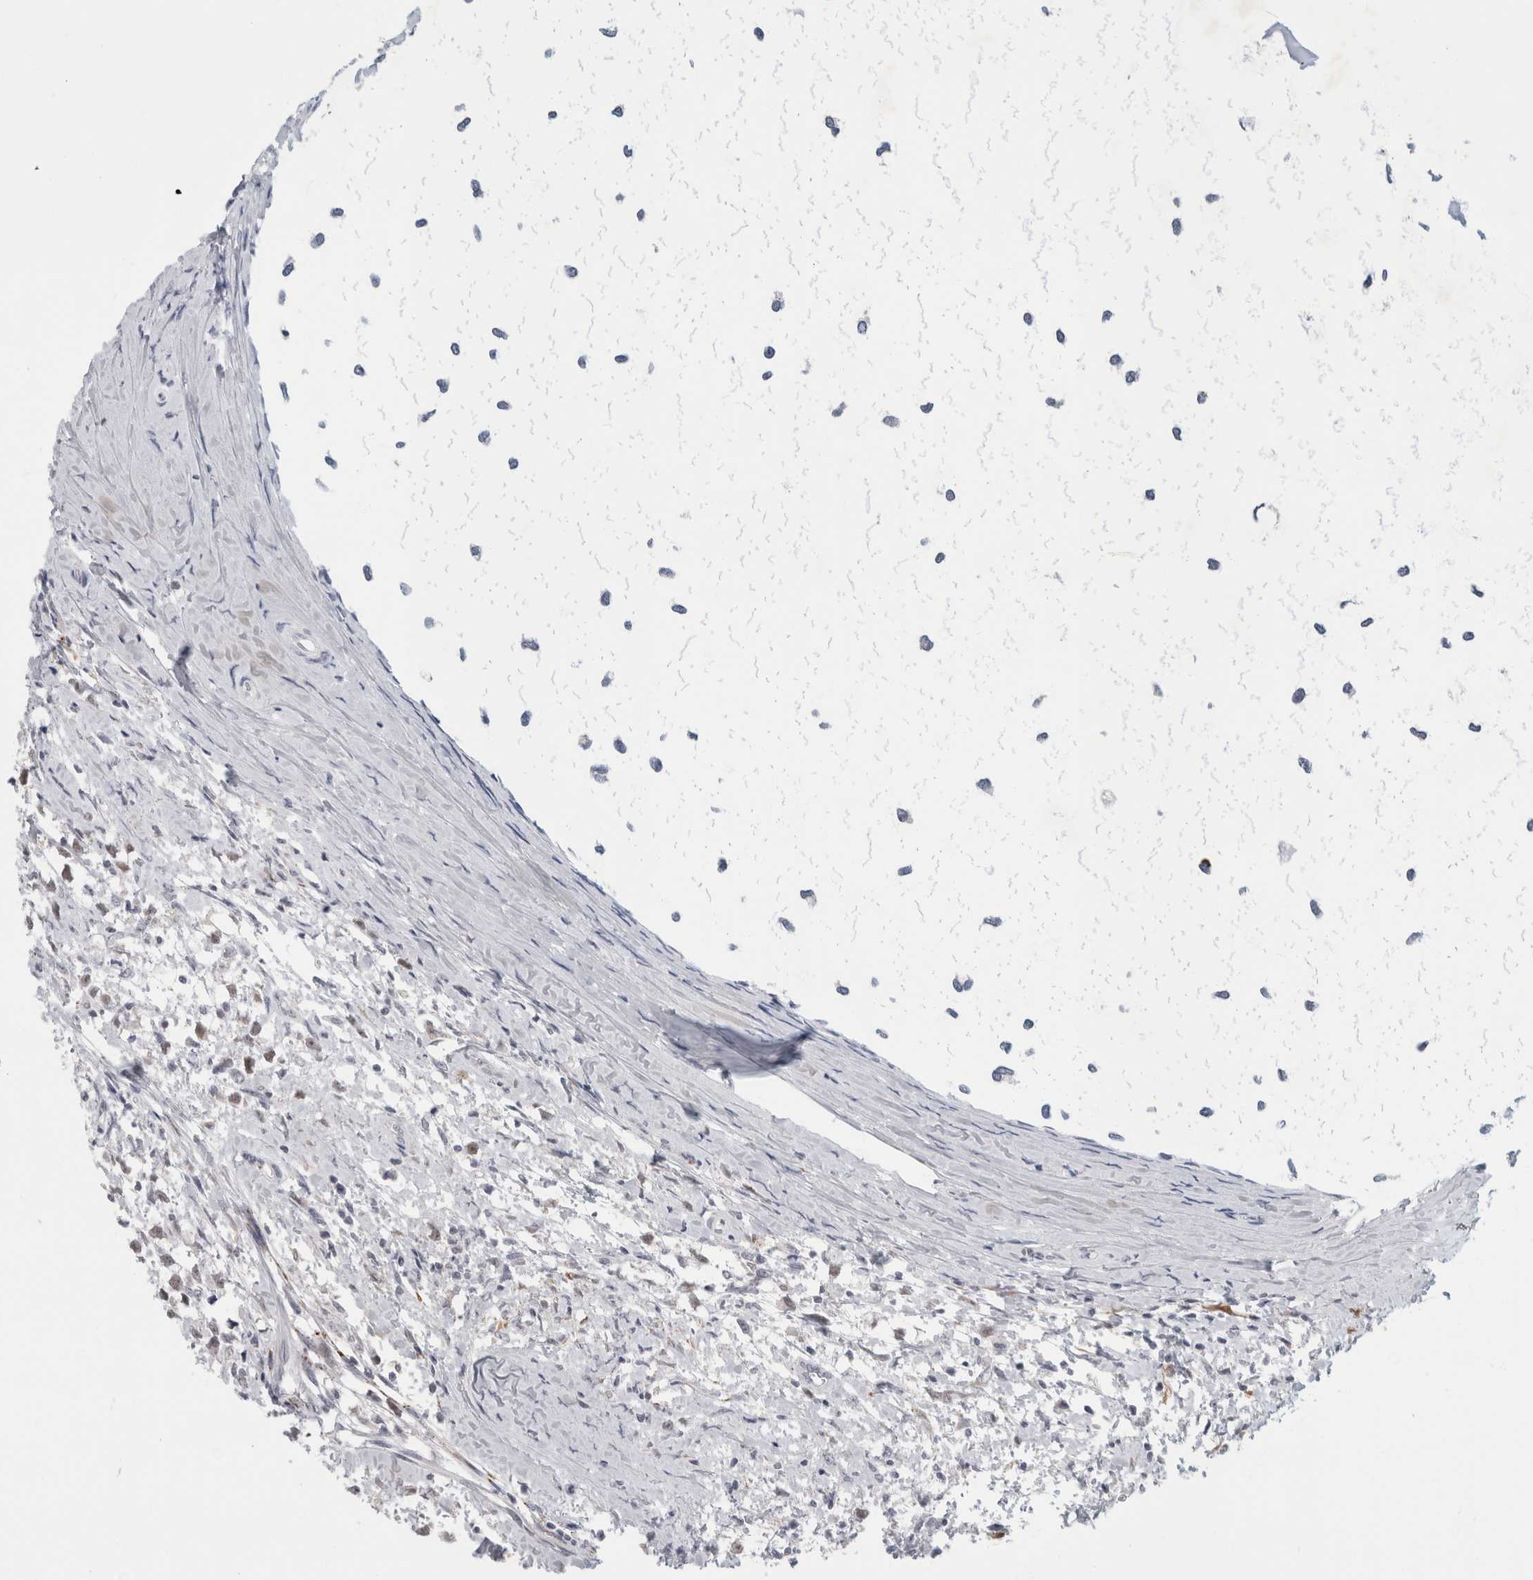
{"staining": {"intensity": "negative", "quantity": "none", "location": "none"}, "tissue": "testis cancer", "cell_type": "Tumor cells", "image_type": "cancer", "snomed": [{"axis": "morphology", "description": "Seminoma, NOS"}, {"axis": "morphology", "description": "Carcinoma, Embryonal, NOS"}, {"axis": "topography", "description": "Testis"}], "caption": "Testis seminoma was stained to show a protein in brown. There is no significant staining in tumor cells. Brightfield microscopy of IHC stained with DAB (brown) and hematoxylin (blue), captured at high magnification.", "gene": "NIPA1", "patient": {"sex": "male", "age": 51}}